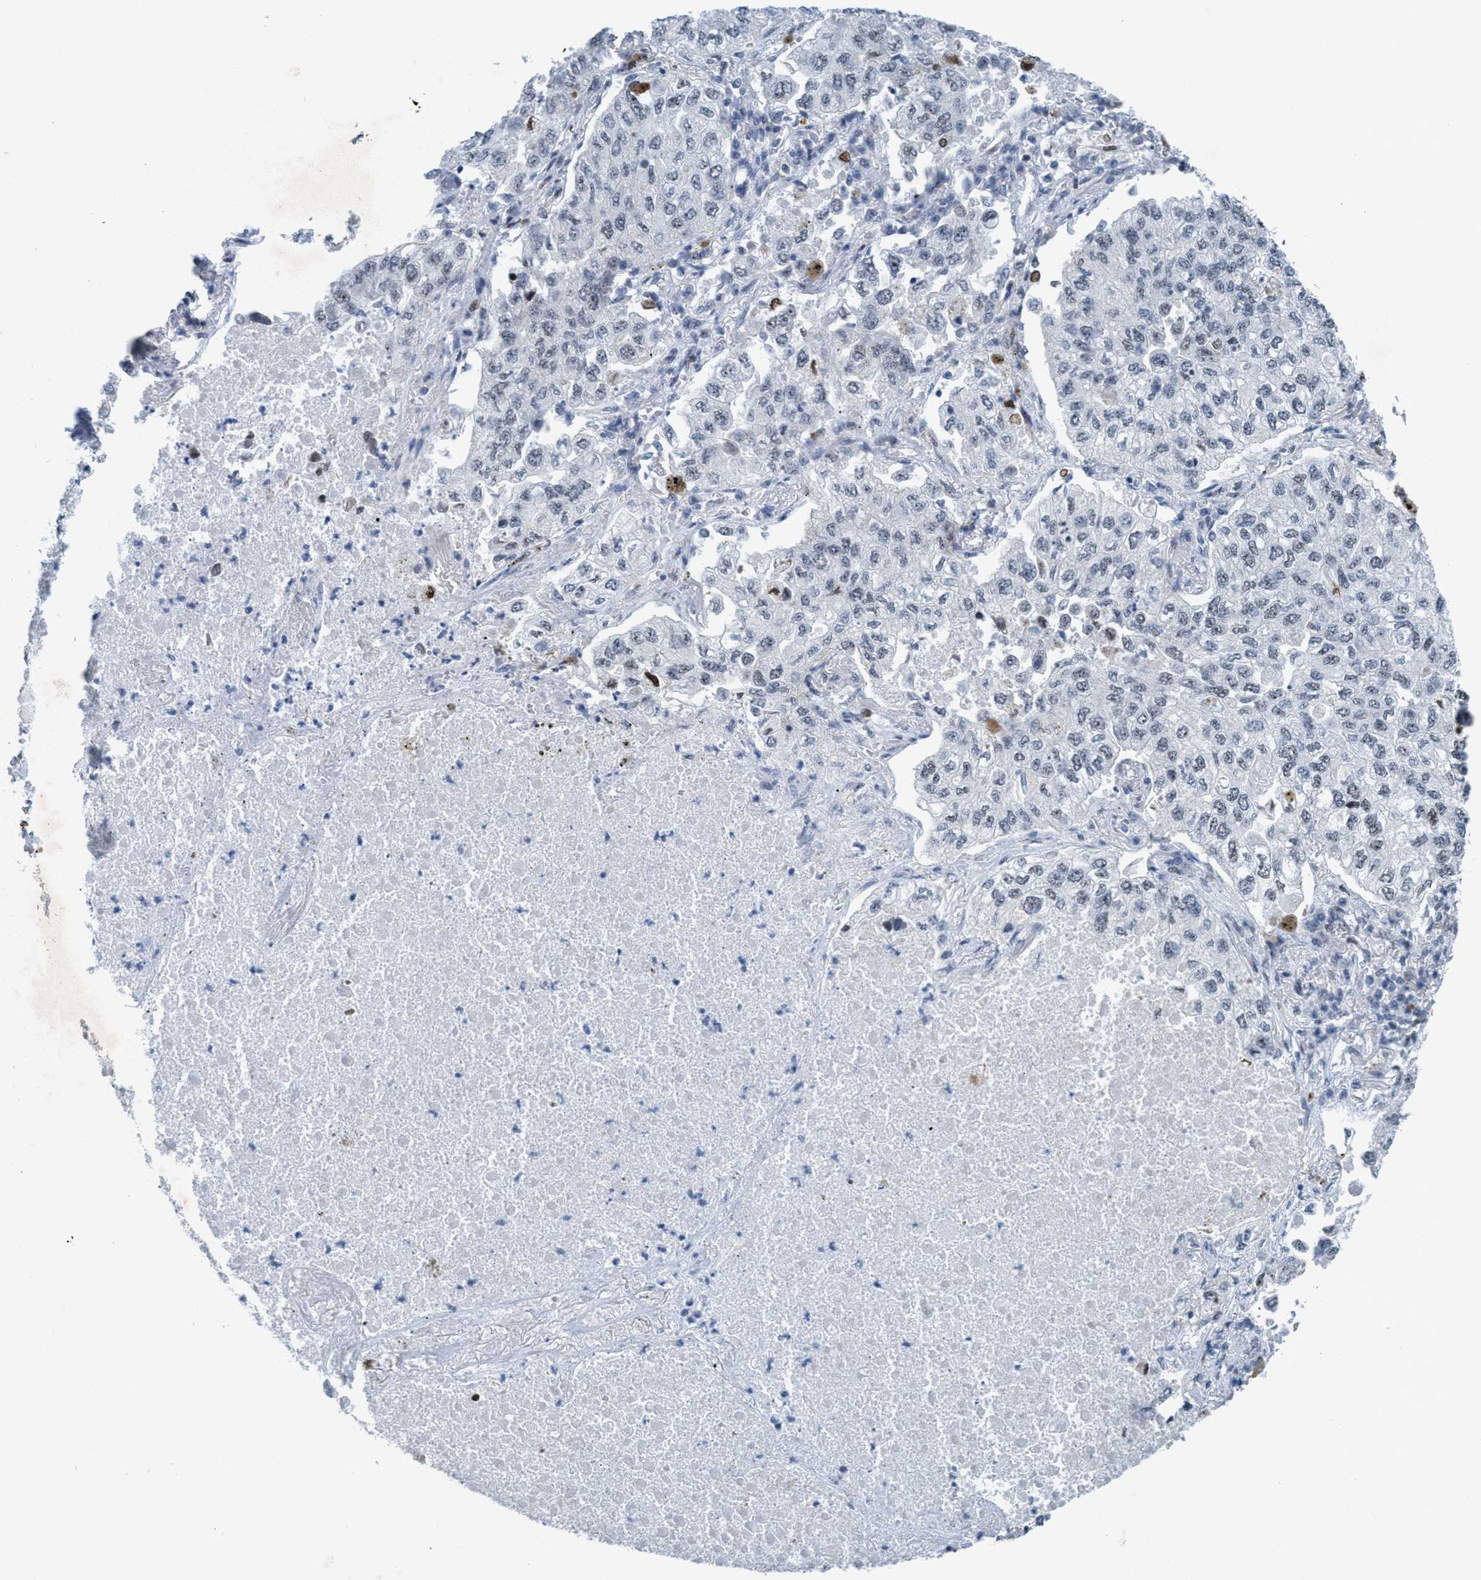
{"staining": {"intensity": "weak", "quantity": "<25%", "location": "nuclear"}, "tissue": "lung cancer", "cell_type": "Tumor cells", "image_type": "cancer", "snomed": [{"axis": "morphology", "description": "Inflammation, NOS"}, {"axis": "morphology", "description": "Adenocarcinoma, NOS"}, {"axis": "topography", "description": "Lung"}], "caption": "Immunohistochemistry (IHC) of human lung cancer exhibits no staining in tumor cells. Brightfield microscopy of immunohistochemistry (IHC) stained with DAB (brown) and hematoxylin (blue), captured at high magnification.", "gene": "CWC27", "patient": {"sex": "male", "age": 63}}